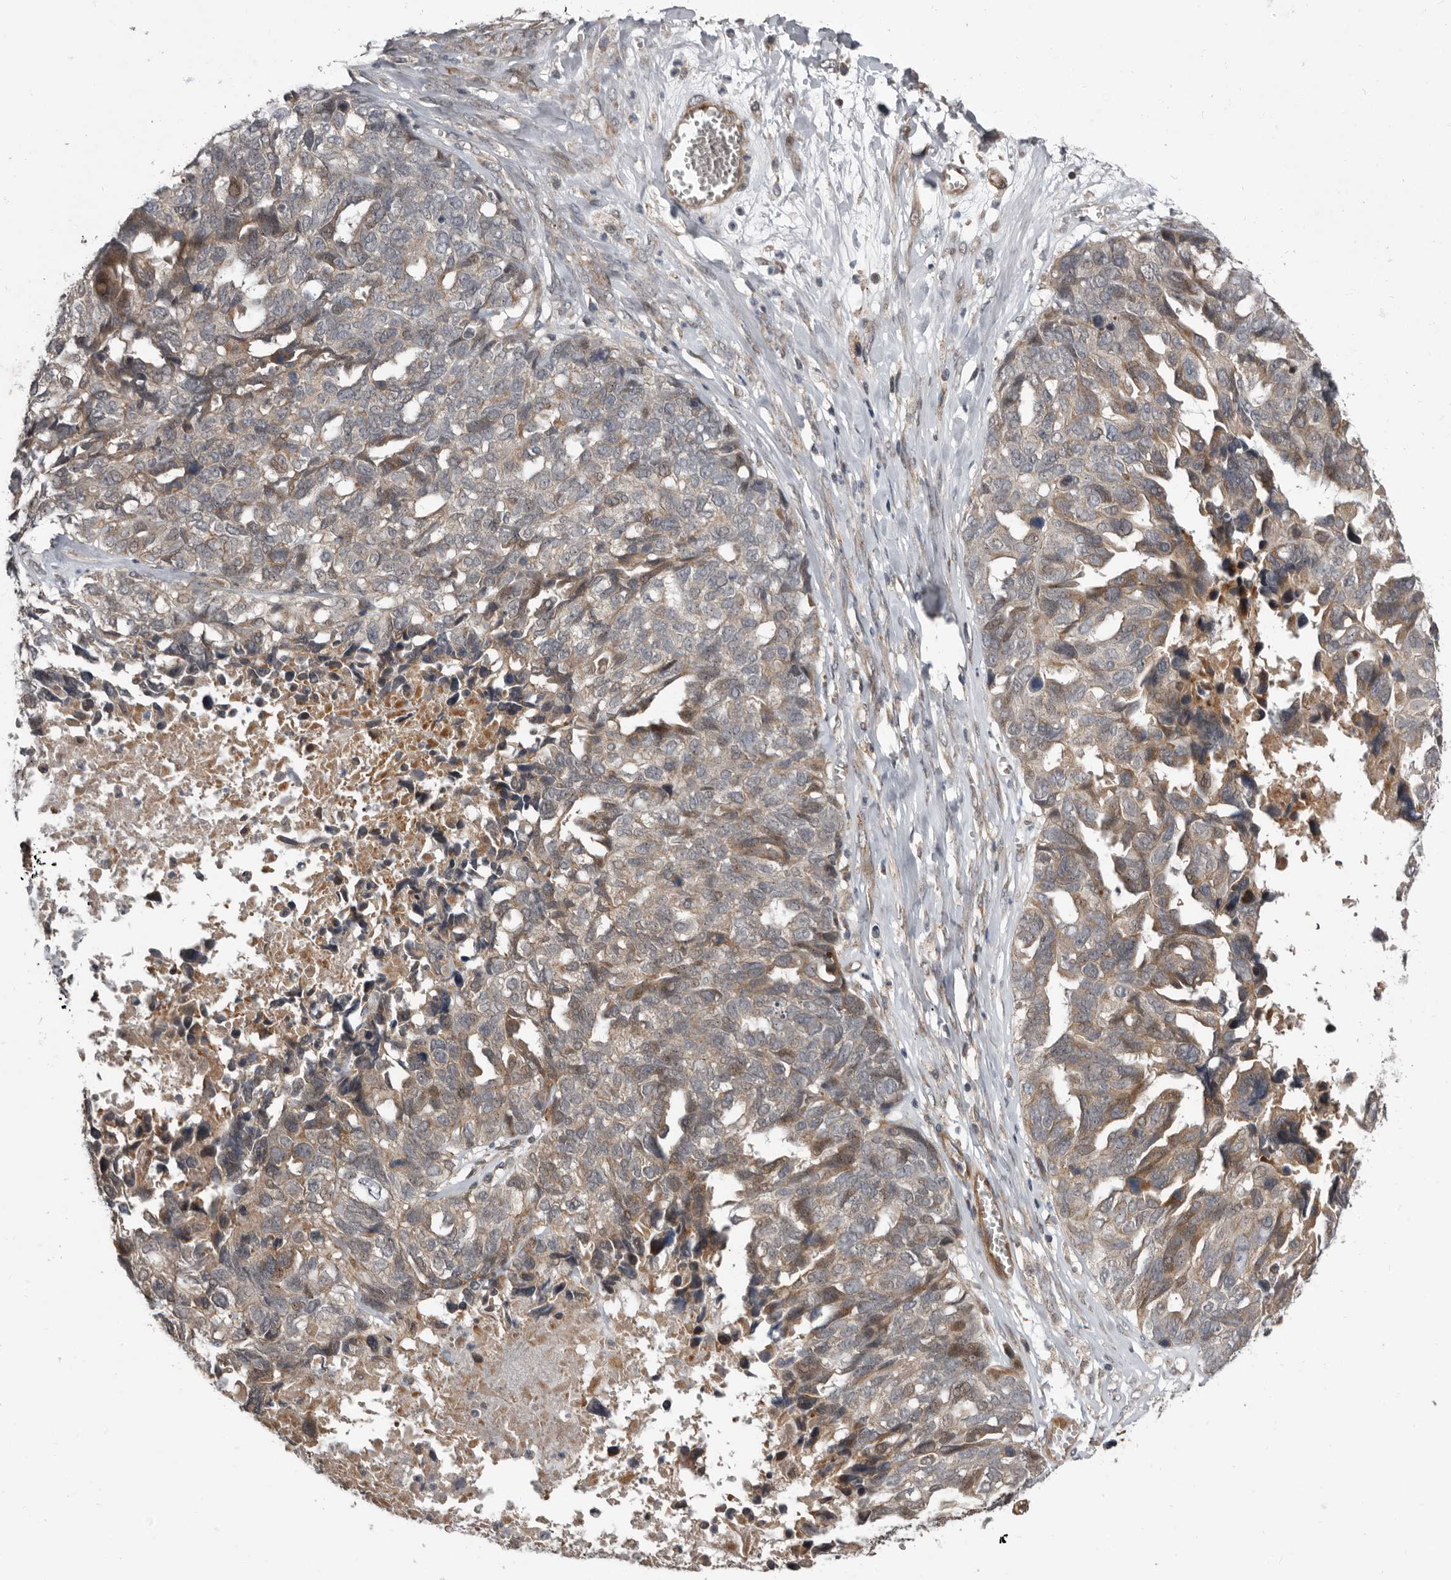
{"staining": {"intensity": "weak", "quantity": "25%-75%", "location": "cytoplasmic/membranous"}, "tissue": "ovarian cancer", "cell_type": "Tumor cells", "image_type": "cancer", "snomed": [{"axis": "morphology", "description": "Cystadenocarcinoma, serous, NOS"}, {"axis": "topography", "description": "Ovary"}], "caption": "IHC histopathology image of human serous cystadenocarcinoma (ovarian) stained for a protein (brown), which displays low levels of weak cytoplasmic/membranous staining in approximately 25%-75% of tumor cells.", "gene": "FGFR4", "patient": {"sex": "female", "age": 79}}